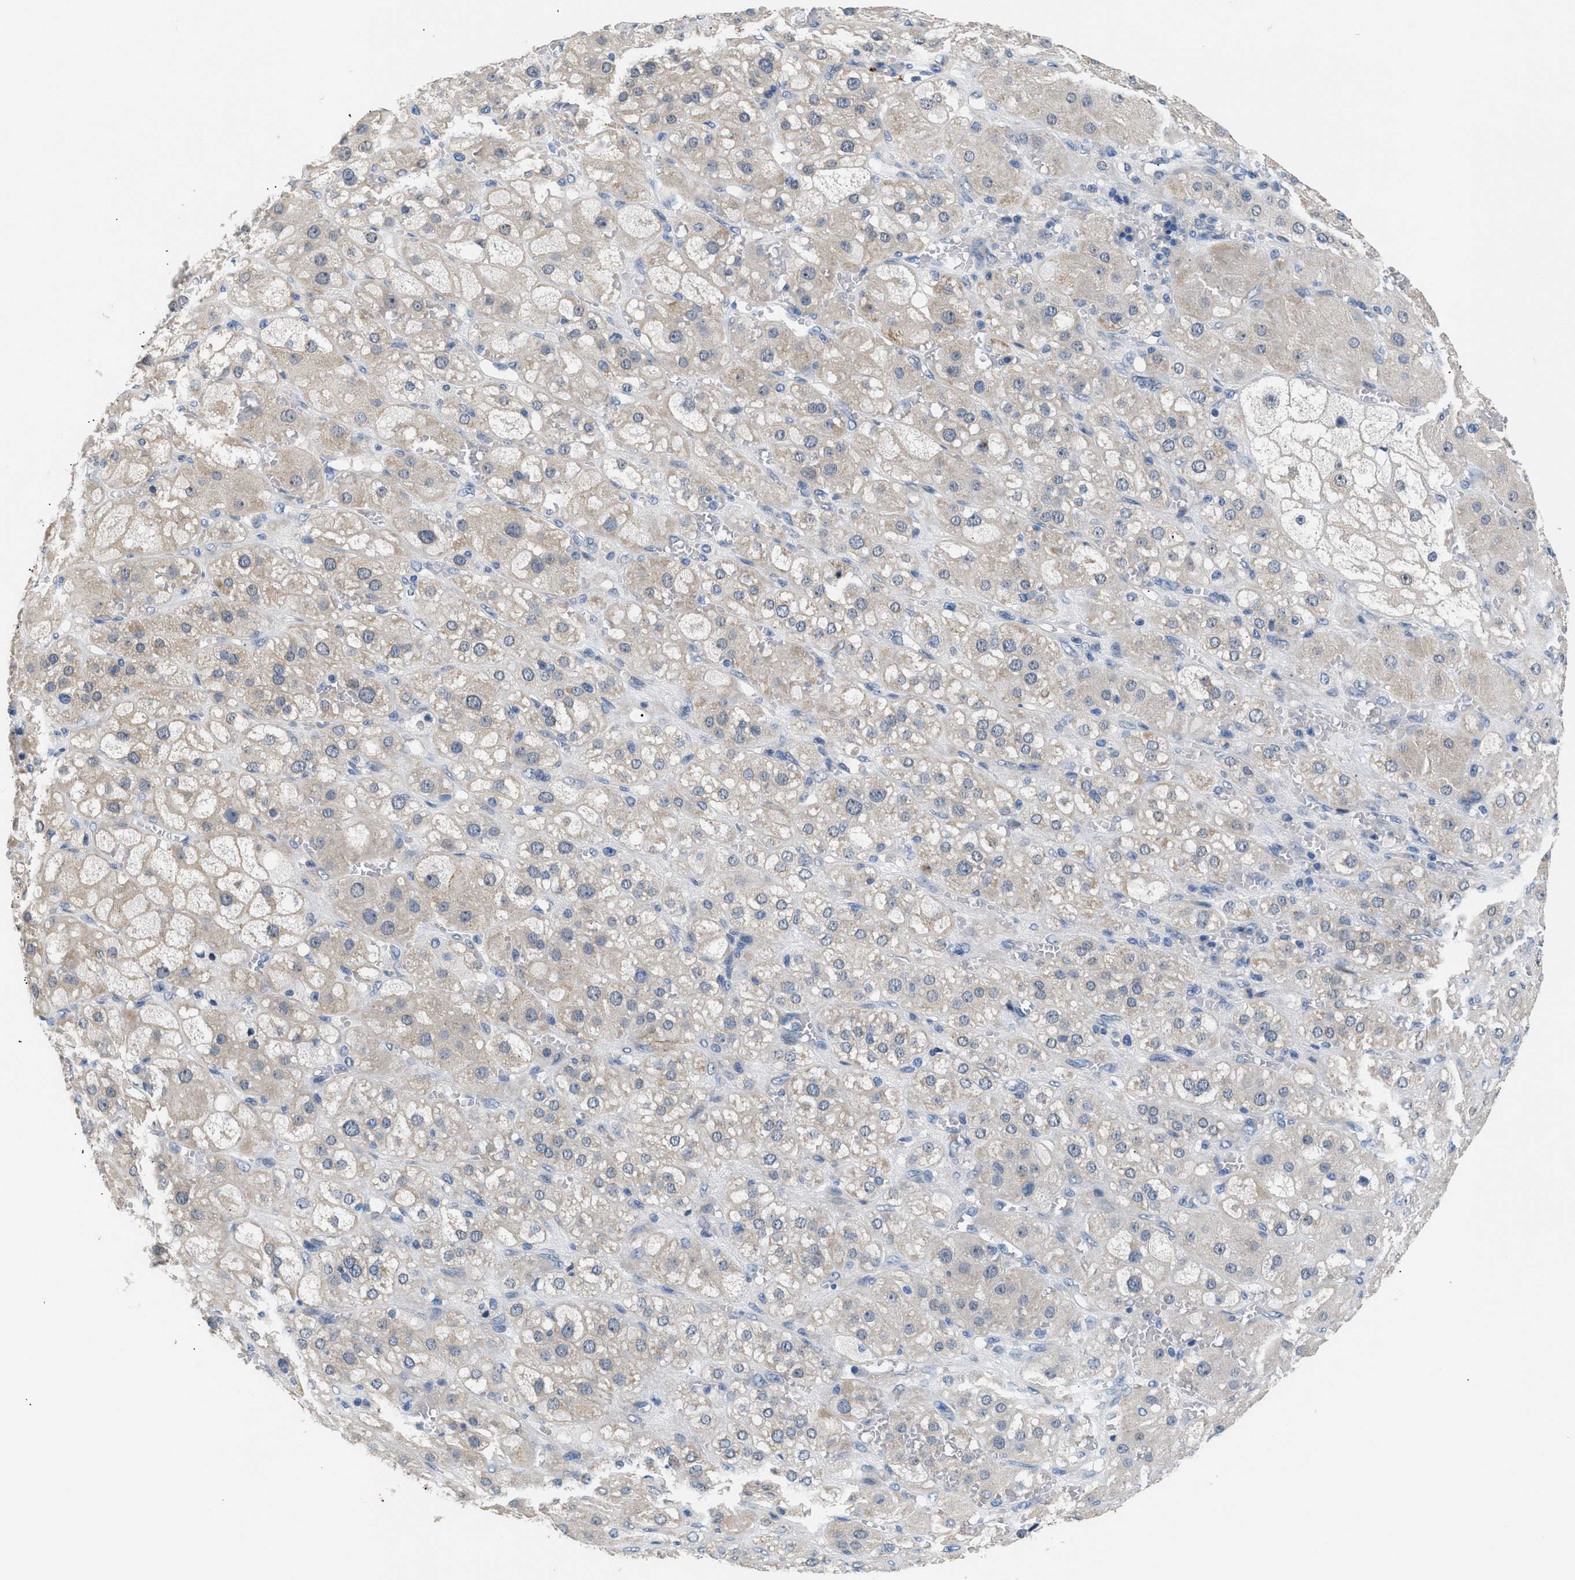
{"staining": {"intensity": "moderate", "quantity": "<25%", "location": "cytoplasmic/membranous,nuclear"}, "tissue": "adrenal gland", "cell_type": "Glandular cells", "image_type": "normal", "snomed": [{"axis": "morphology", "description": "Normal tissue, NOS"}, {"axis": "topography", "description": "Adrenal gland"}], "caption": "A histopathology image showing moderate cytoplasmic/membranous,nuclear staining in about <25% of glandular cells in unremarkable adrenal gland, as visualized by brown immunohistochemical staining.", "gene": "ICA1", "patient": {"sex": "female", "age": 47}}